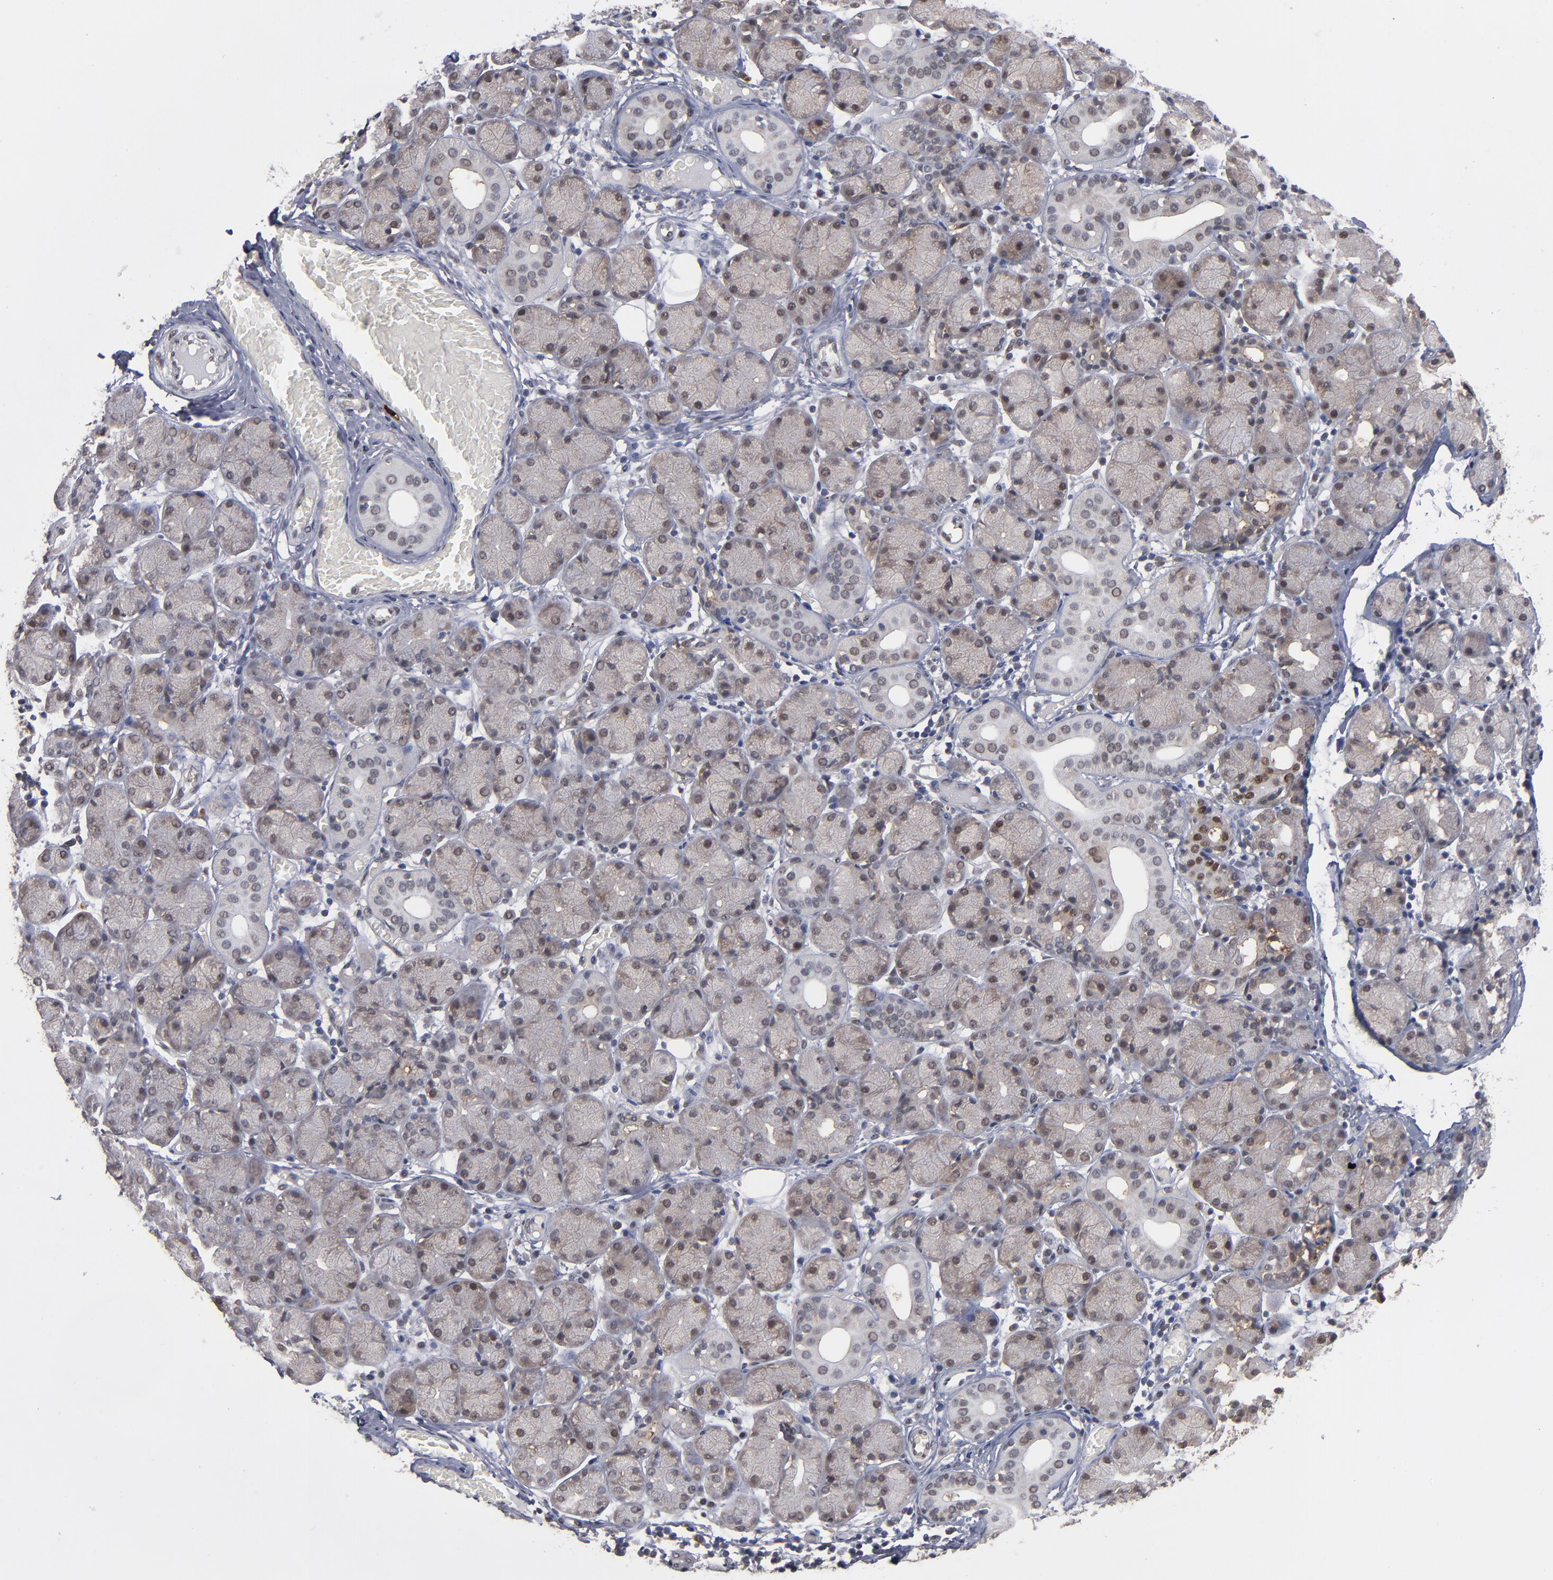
{"staining": {"intensity": "weak", "quantity": ">75%", "location": "cytoplasmic/membranous,nuclear"}, "tissue": "salivary gland", "cell_type": "Glandular cells", "image_type": "normal", "snomed": [{"axis": "morphology", "description": "Normal tissue, NOS"}, {"axis": "topography", "description": "Salivary gland"}], "caption": "Salivary gland stained with immunohistochemistry reveals weak cytoplasmic/membranous,nuclear expression in approximately >75% of glandular cells. Nuclei are stained in blue.", "gene": "HUWE1", "patient": {"sex": "female", "age": 24}}